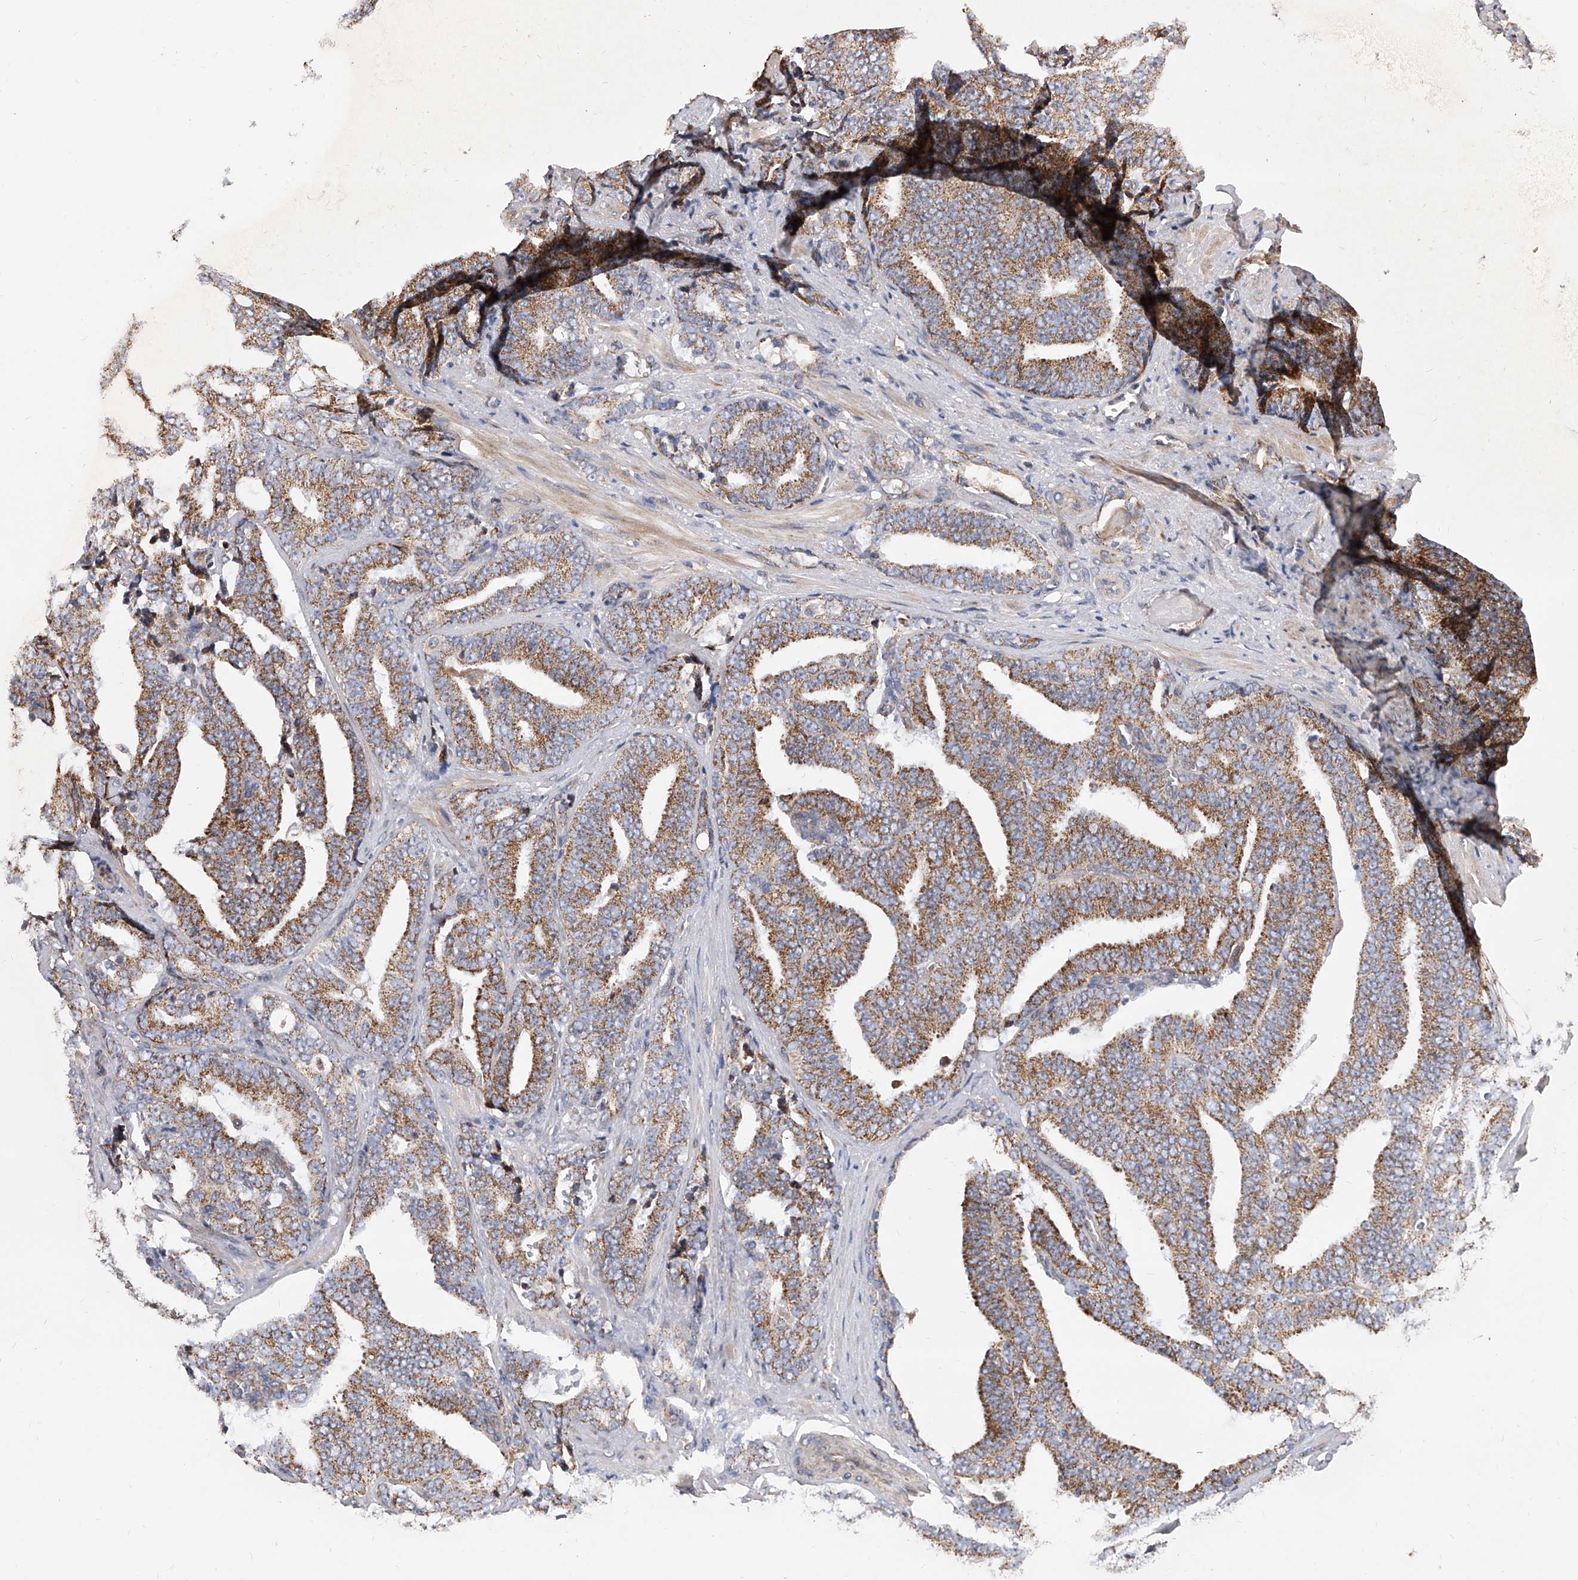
{"staining": {"intensity": "moderate", "quantity": ">75%", "location": "cytoplasmic/membranous"}, "tissue": "prostate cancer", "cell_type": "Tumor cells", "image_type": "cancer", "snomed": [{"axis": "morphology", "description": "Adenocarcinoma, High grade"}, {"axis": "topography", "description": "Prostate and seminal vesicle, NOS"}], "caption": "Immunohistochemistry micrograph of neoplastic tissue: prostate cancer (high-grade adenocarcinoma) stained using IHC reveals medium levels of moderate protein expression localized specifically in the cytoplasmic/membranous of tumor cells, appearing as a cytoplasmic/membranous brown color.", "gene": "PDSS2", "patient": {"sex": "male", "age": 67}}